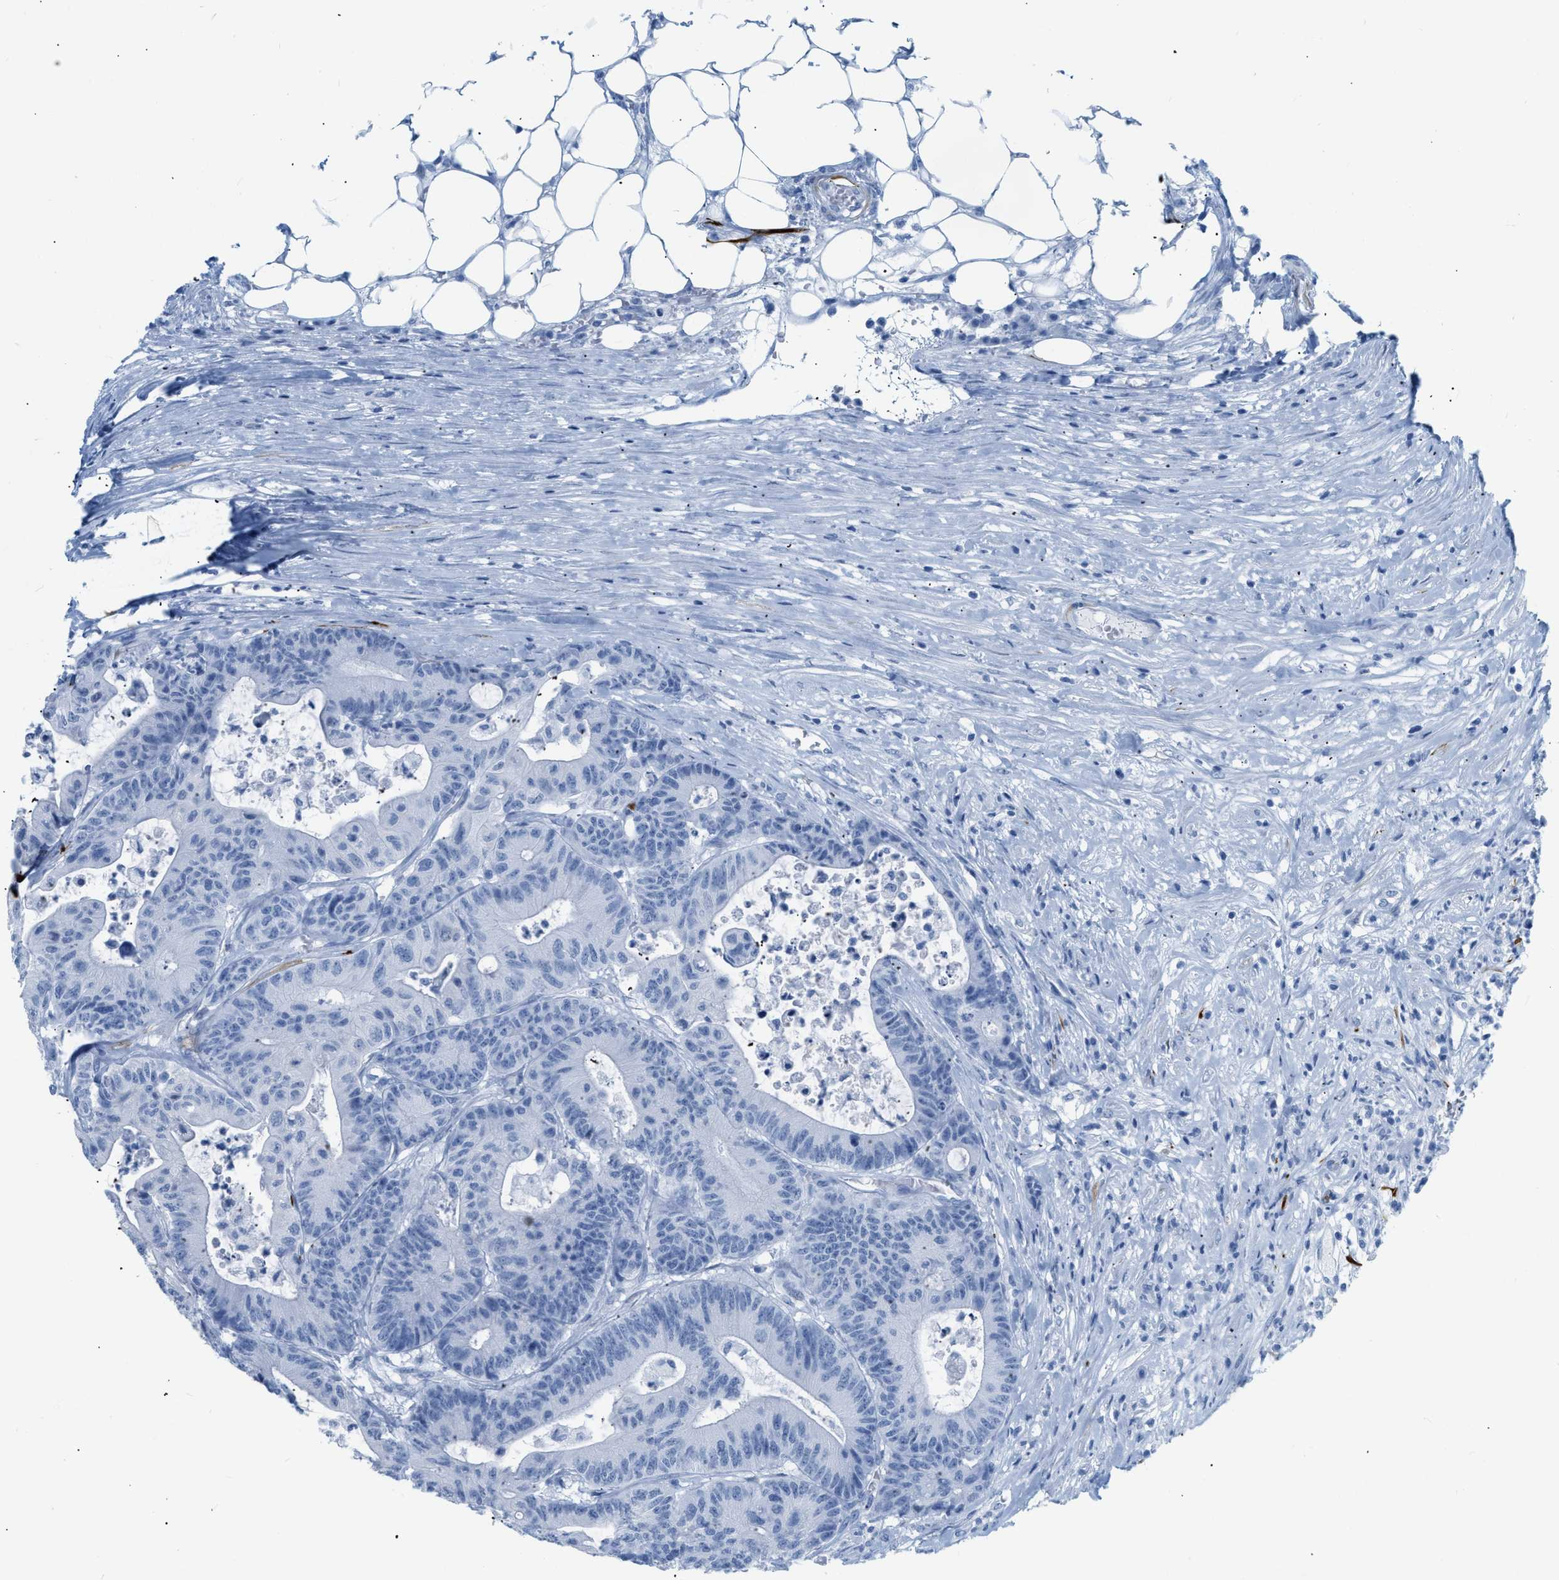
{"staining": {"intensity": "negative", "quantity": "none", "location": "none"}, "tissue": "colorectal cancer", "cell_type": "Tumor cells", "image_type": "cancer", "snomed": [{"axis": "morphology", "description": "Adenocarcinoma, NOS"}, {"axis": "topography", "description": "Colon"}], "caption": "Immunohistochemistry photomicrograph of neoplastic tissue: human colorectal cancer (adenocarcinoma) stained with DAB exhibits no significant protein positivity in tumor cells.", "gene": "DES", "patient": {"sex": "female", "age": 84}}